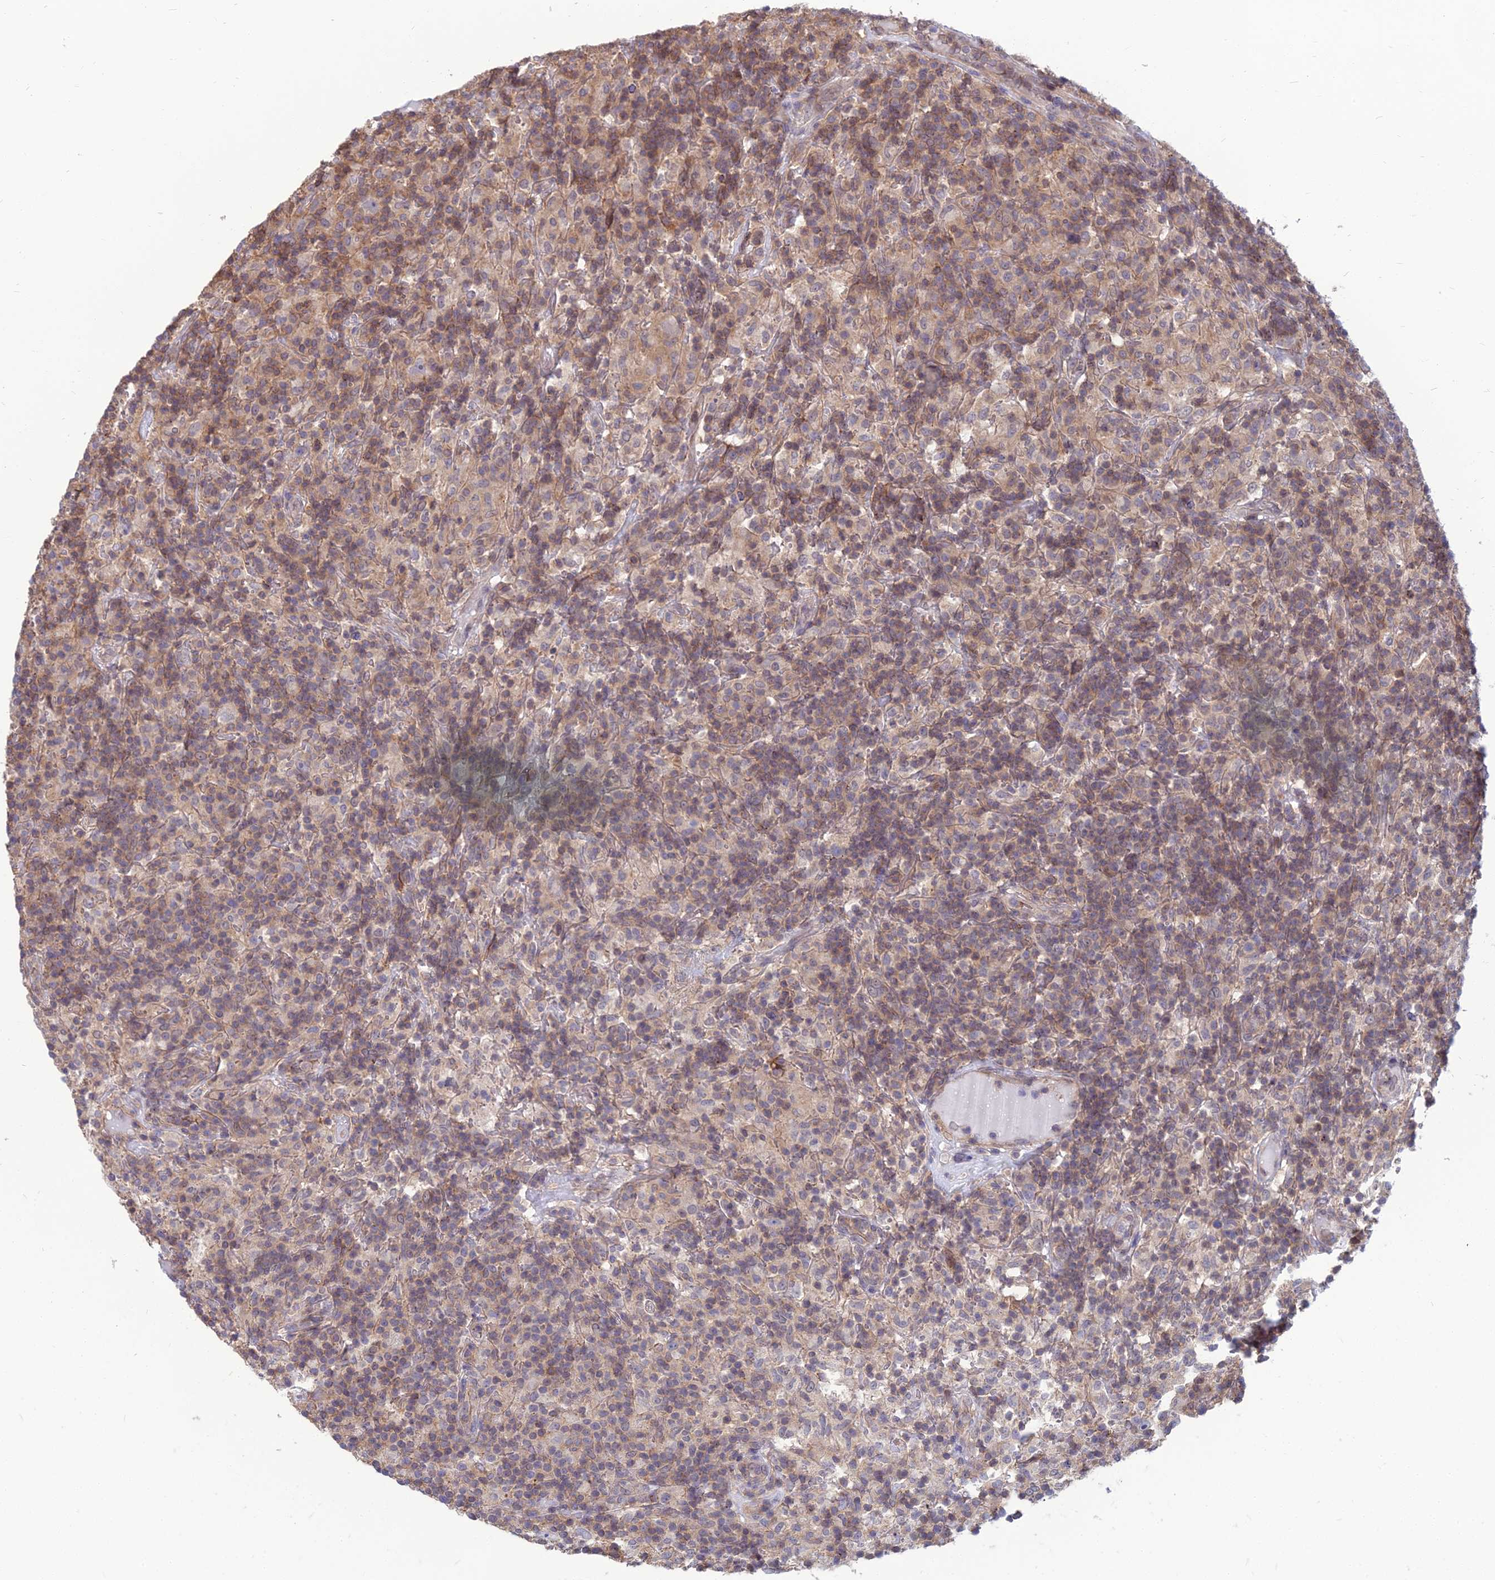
{"staining": {"intensity": "weak", "quantity": "<25%", "location": "cytoplasmic/membranous"}, "tissue": "lymphoma", "cell_type": "Tumor cells", "image_type": "cancer", "snomed": [{"axis": "morphology", "description": "Hodgkin's disease, NOS"}, {"axis": "topography", "description": "Lymph node"}], "caption": "Lymphoma stained for a protein using immunohistochemistry shows no positivity tumor cells.", "gene": "OPA3", "patient": {"sex": "male", "age": 70}}